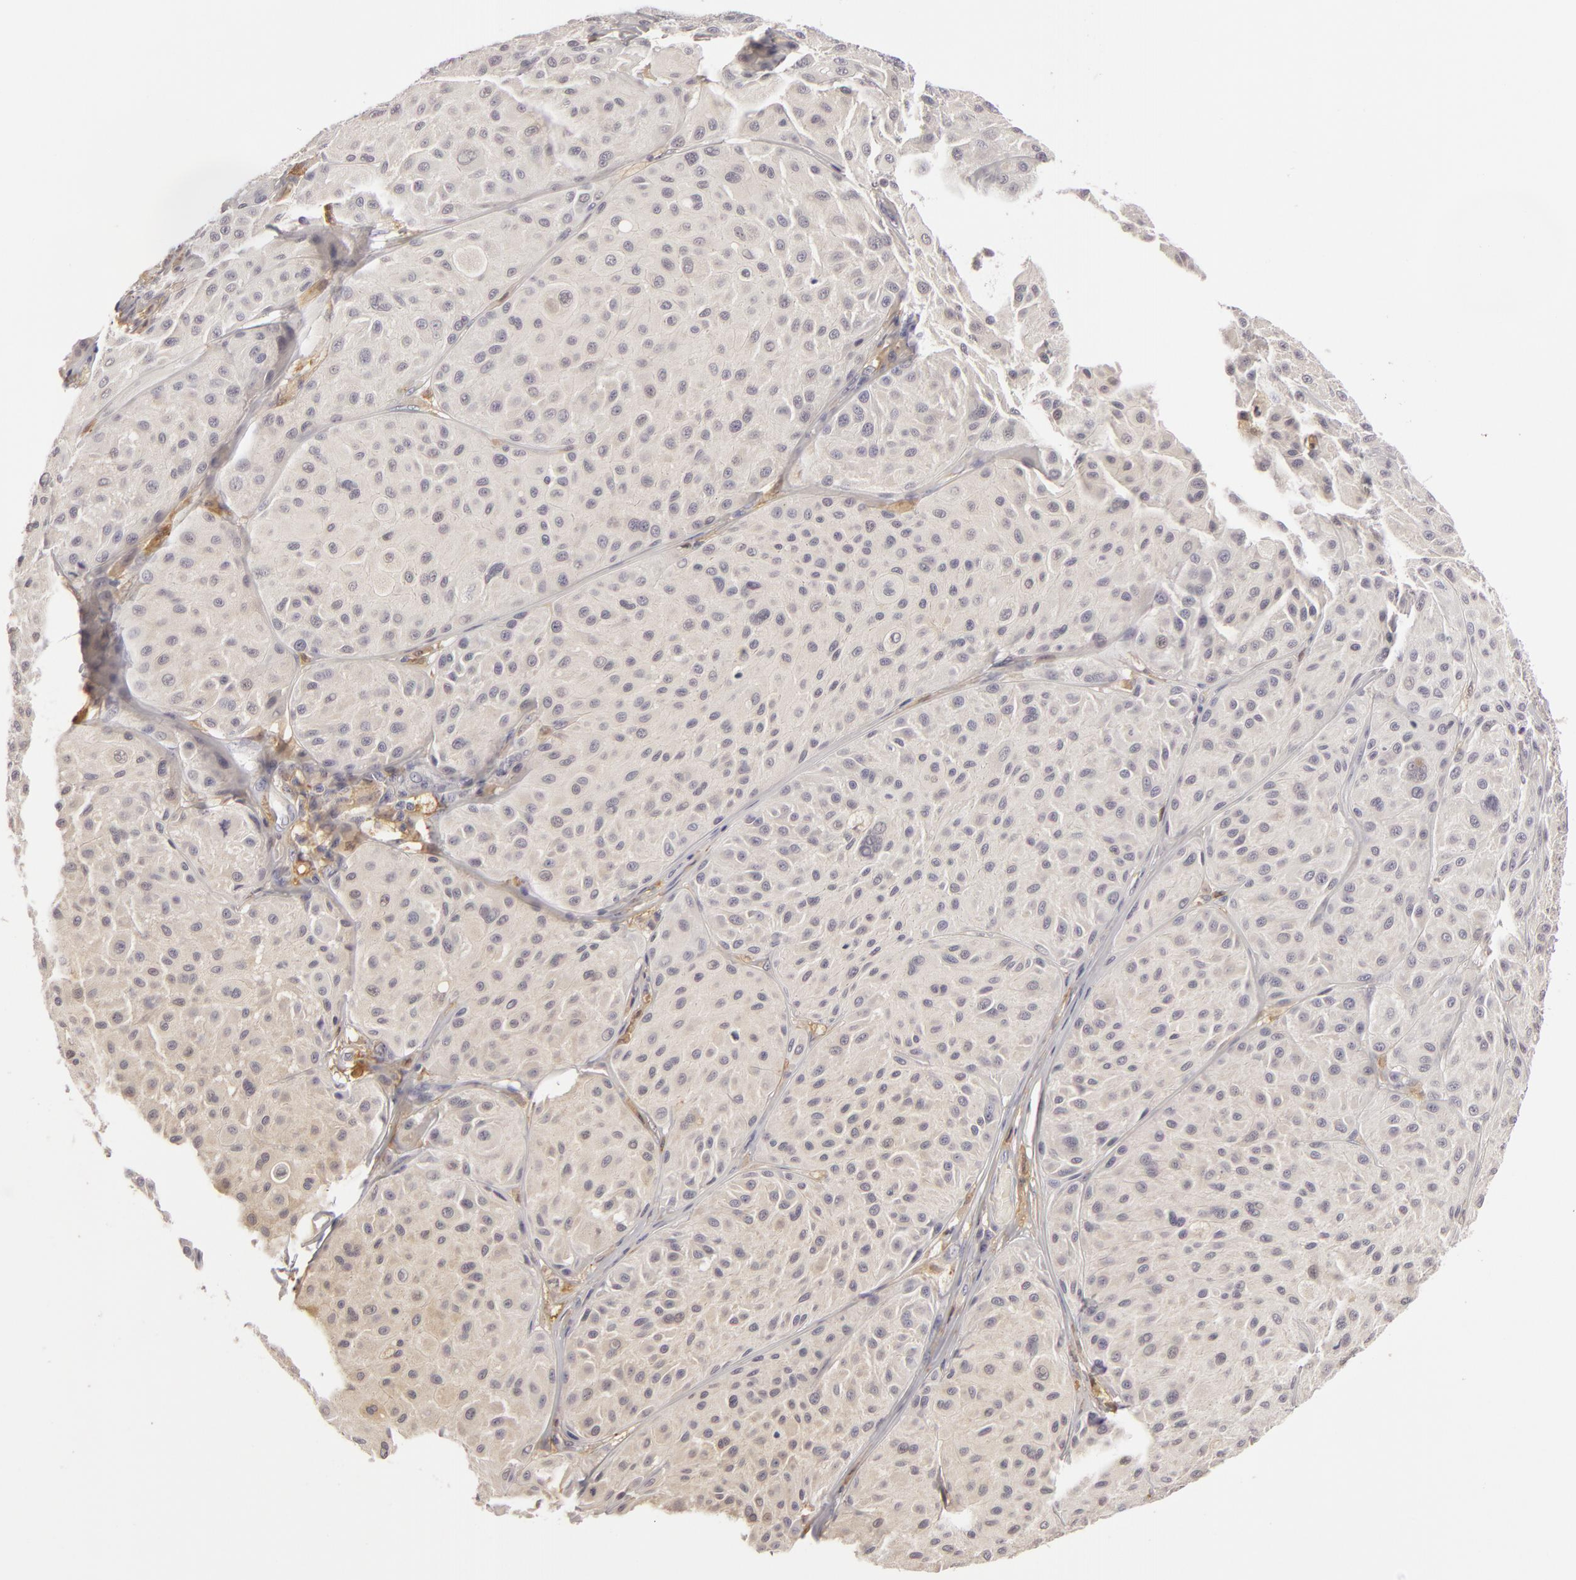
{"staining": {"intensity": "negative", "quantity": "none", "location": "none"}, "tissue": "melanoma", "cell_type": "Tumor cells", "image_type": "cancer", "snomed": [{"axis": "morphology", "description": "Malignant melanoma, NOS"}, {"axis": "topography", "description": "Skin"}], "caption": "High magnification brightfield microscopy of melanoma stained with DAB (3,3'-diaminobenzidine) (brown) and counterstained with hematoxylin (blue): tumor cells show no significant positivity.", "gene": "GNPDA1", "patient": {"sex": "male", "age": 36}}